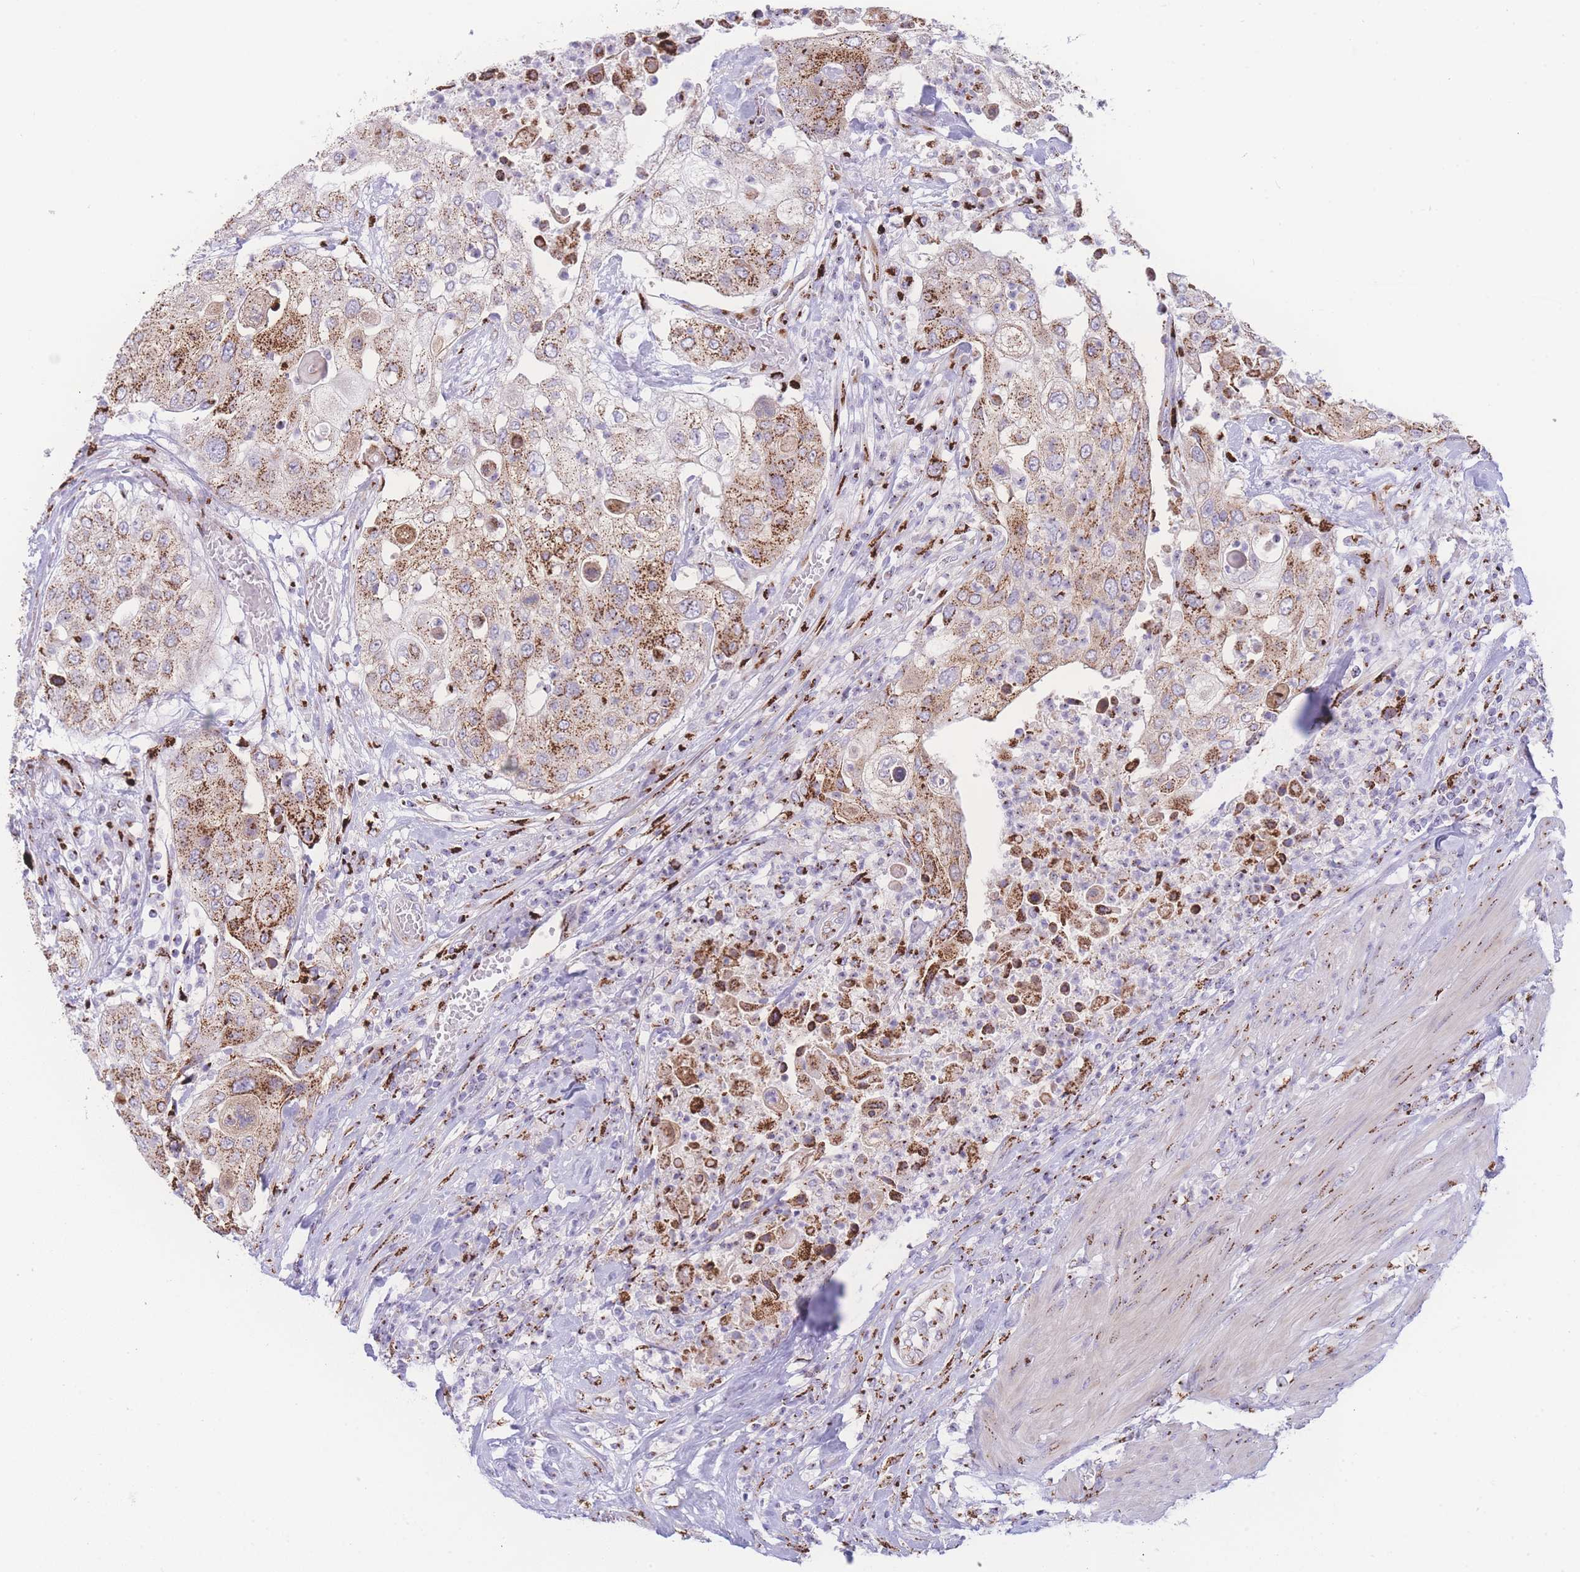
{"staining": {"intensity": "moderate", "quantity": ">75%", "location": "cytoplasmic/membranous"}, "tissue": "urothelial cancer", "cell_type": "Tumor cells", "image_type": "cancer", "snomed": [{"axis": "morphology", "description": "Urothelial carcinoma, High grade"}, {"axis": "topography", "description": "Urinary bladder"}], "caption": "Immunohistochemistry of human urothelial cancer exhibits medium levels of moderate cytoplasmic/membranous expression in about >75% of tumor cells.", "gene": "GOLM2", "patient": {"sex": "female", "age": 79}}